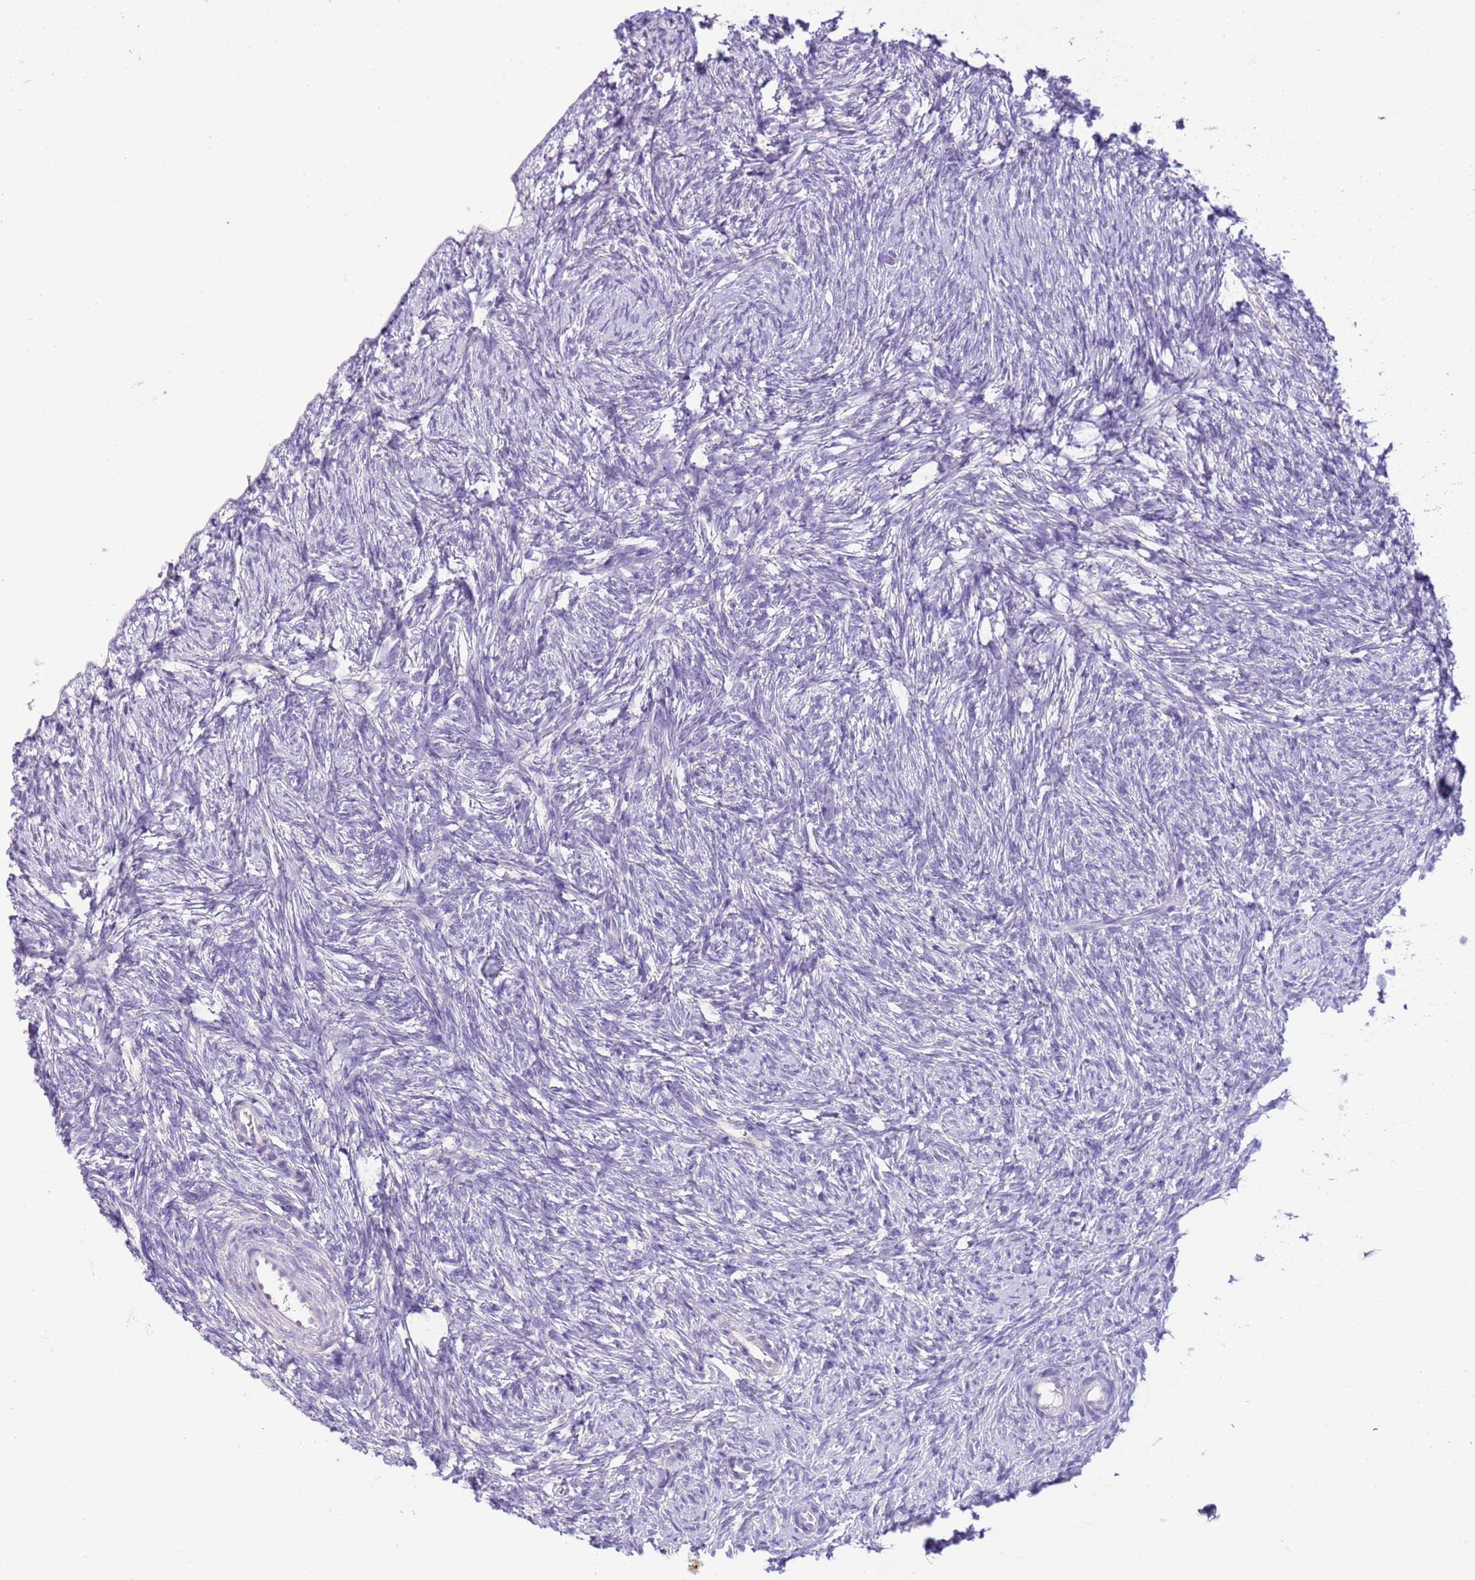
{"staining": {"intensity": "negative", "quantity": "none", "location": "none"}, "tissue": "ovary", "cell_type": "Follicle cells", "image_type": "normal", "snomed": [{"axis": "morphology", "description": "Normal tissue, NOS"}, {"axis": "topography", "description": "Ovary"}], "caption": "The histopathology image exhibits no staining of follicle cells in unremarkable ovary. Brightfield microscopy of immunohistochemistry (IHC) stained with DAB (3,3'-diaminobenzidine) (brown) and hematoxylin (blue), captured at high magnification.", "gene": "IL2RG", "patient": {"sex": "female", "age": 51}}